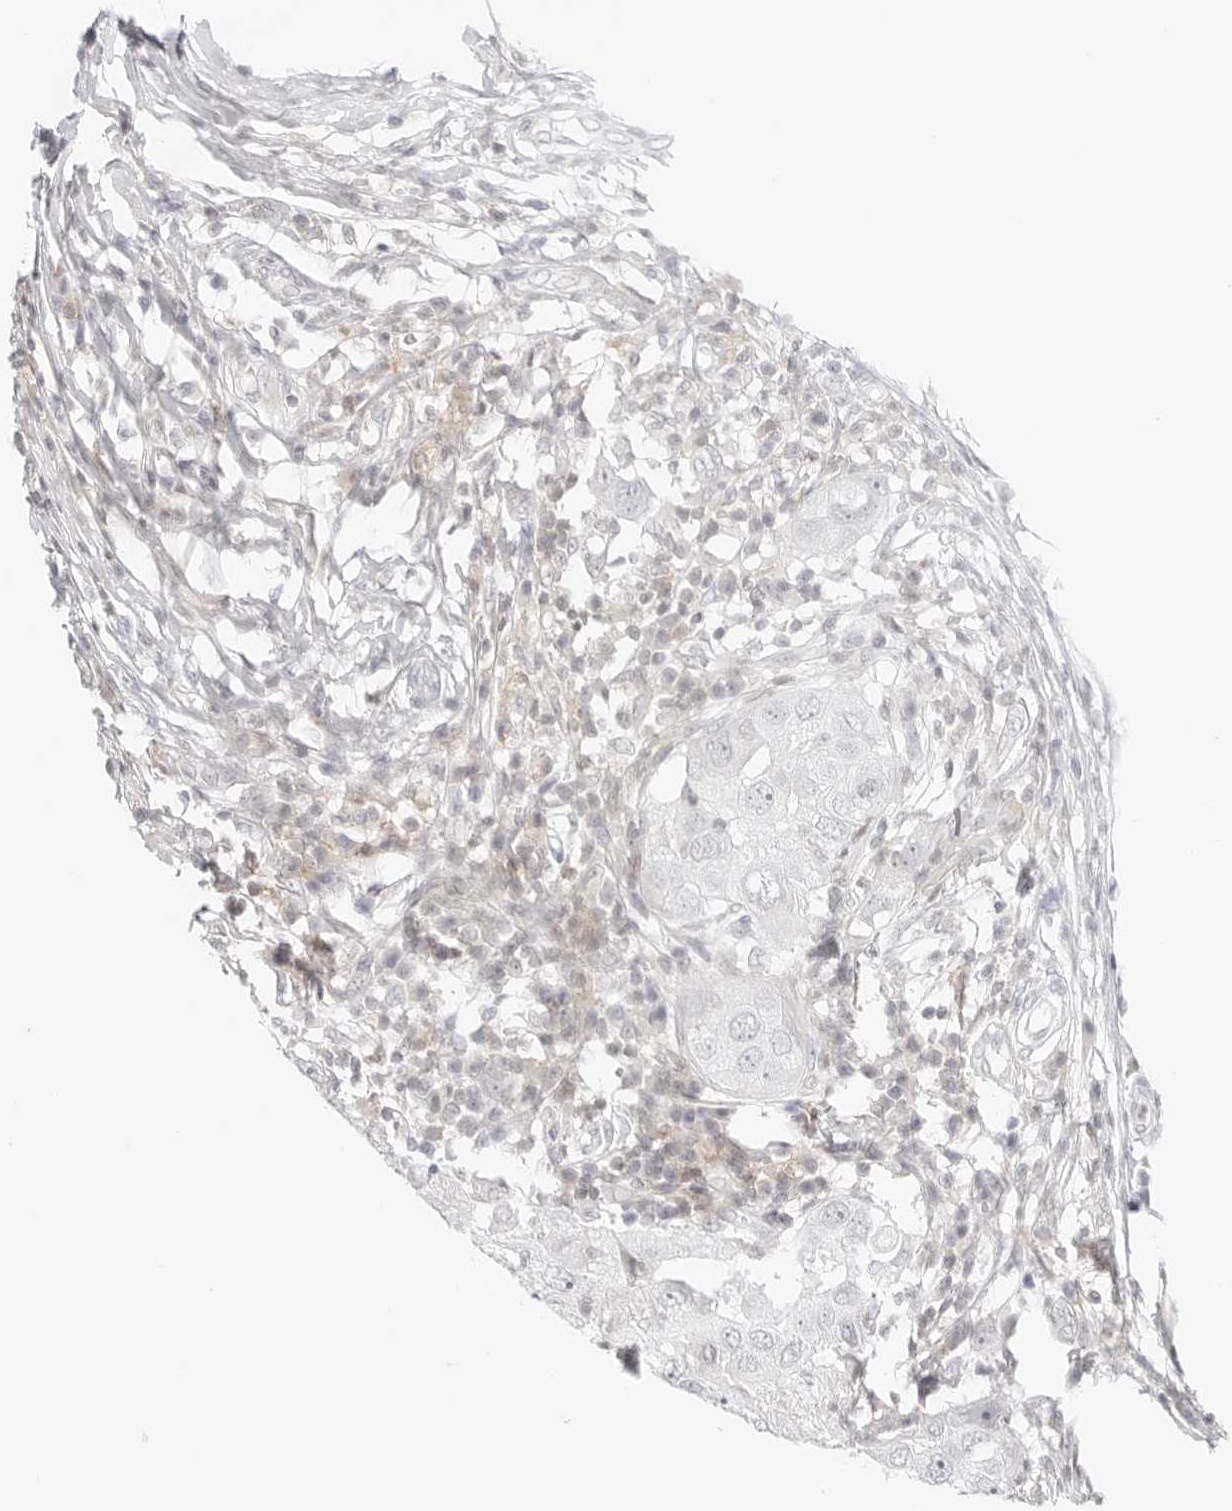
{"staining": {"intensity": "weak", "quantity": "<25%", "location": "cytoplasmic/membranous"}, "tissue": "breast cancer", "cell_type": "Tumor cells", "image_type": "cancer", "snomed": [{"axis": "morphology", "description": "Duct carcinoma"}, {"axis": "topography", "description": "Breast"}], "caption": "A histopathology image of human breast cancer is negative for staining in tumor cells.", "gene": "TNFRSF14", "patient": {"sex": "female", "age": 27}}